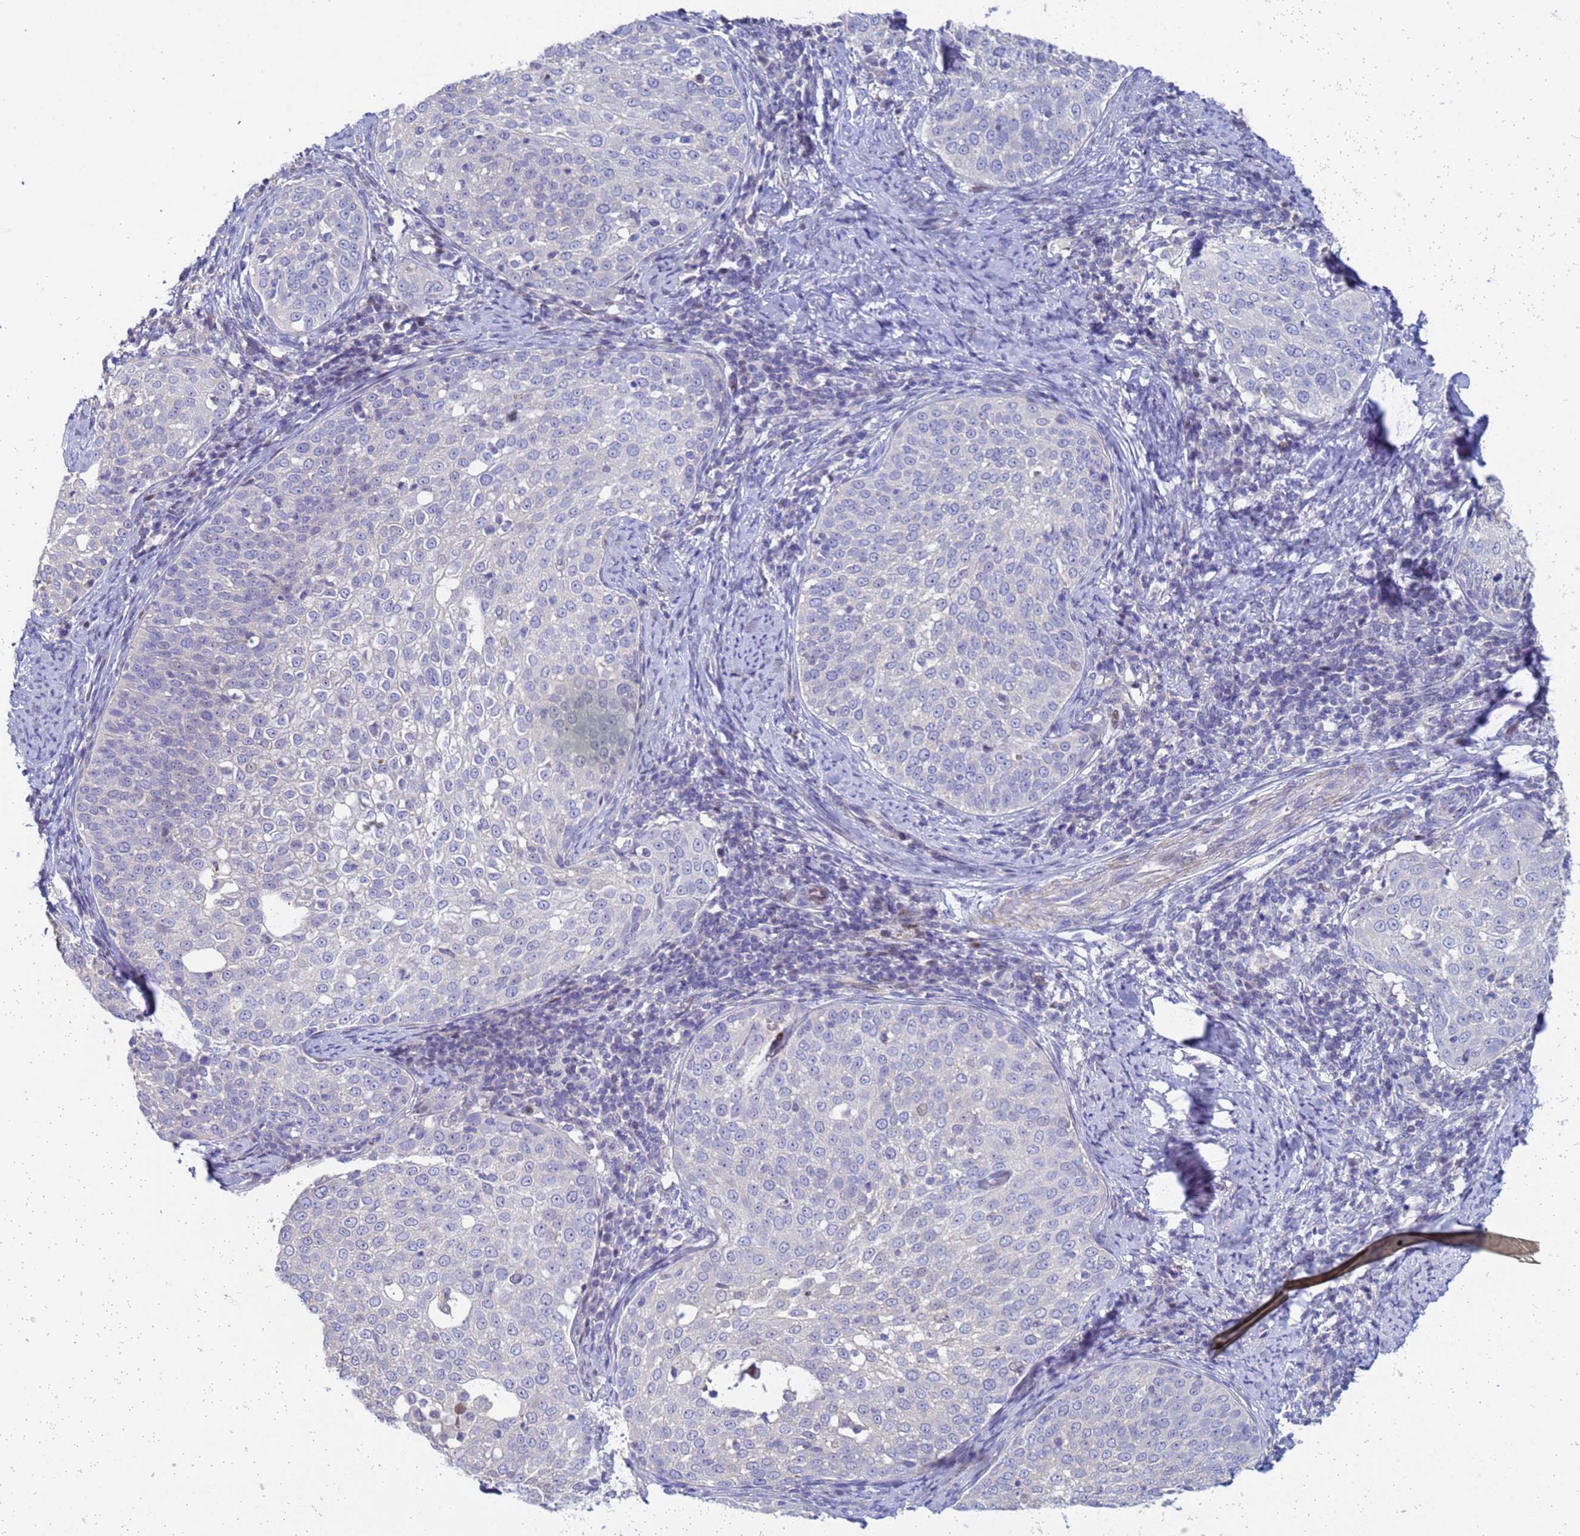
{"staining": {"intensity": "negative", "quantity": "none", "location": "none"}, "tissue": "cervical cancer", "cell_type": "Tumor cells", "image_type": "cancer", "snomed": [{"axis": "morphology", "description": "Squamous cell carcinoma, NOS"}, {"axis": "topography", "description": "Cervix"}], "caption": "Immunohistochemical staining of cervical cancer displays no significant staining in tumor cells.", "gene": "PPP6R1", "patient": {"sex": "female", "age": 57}}